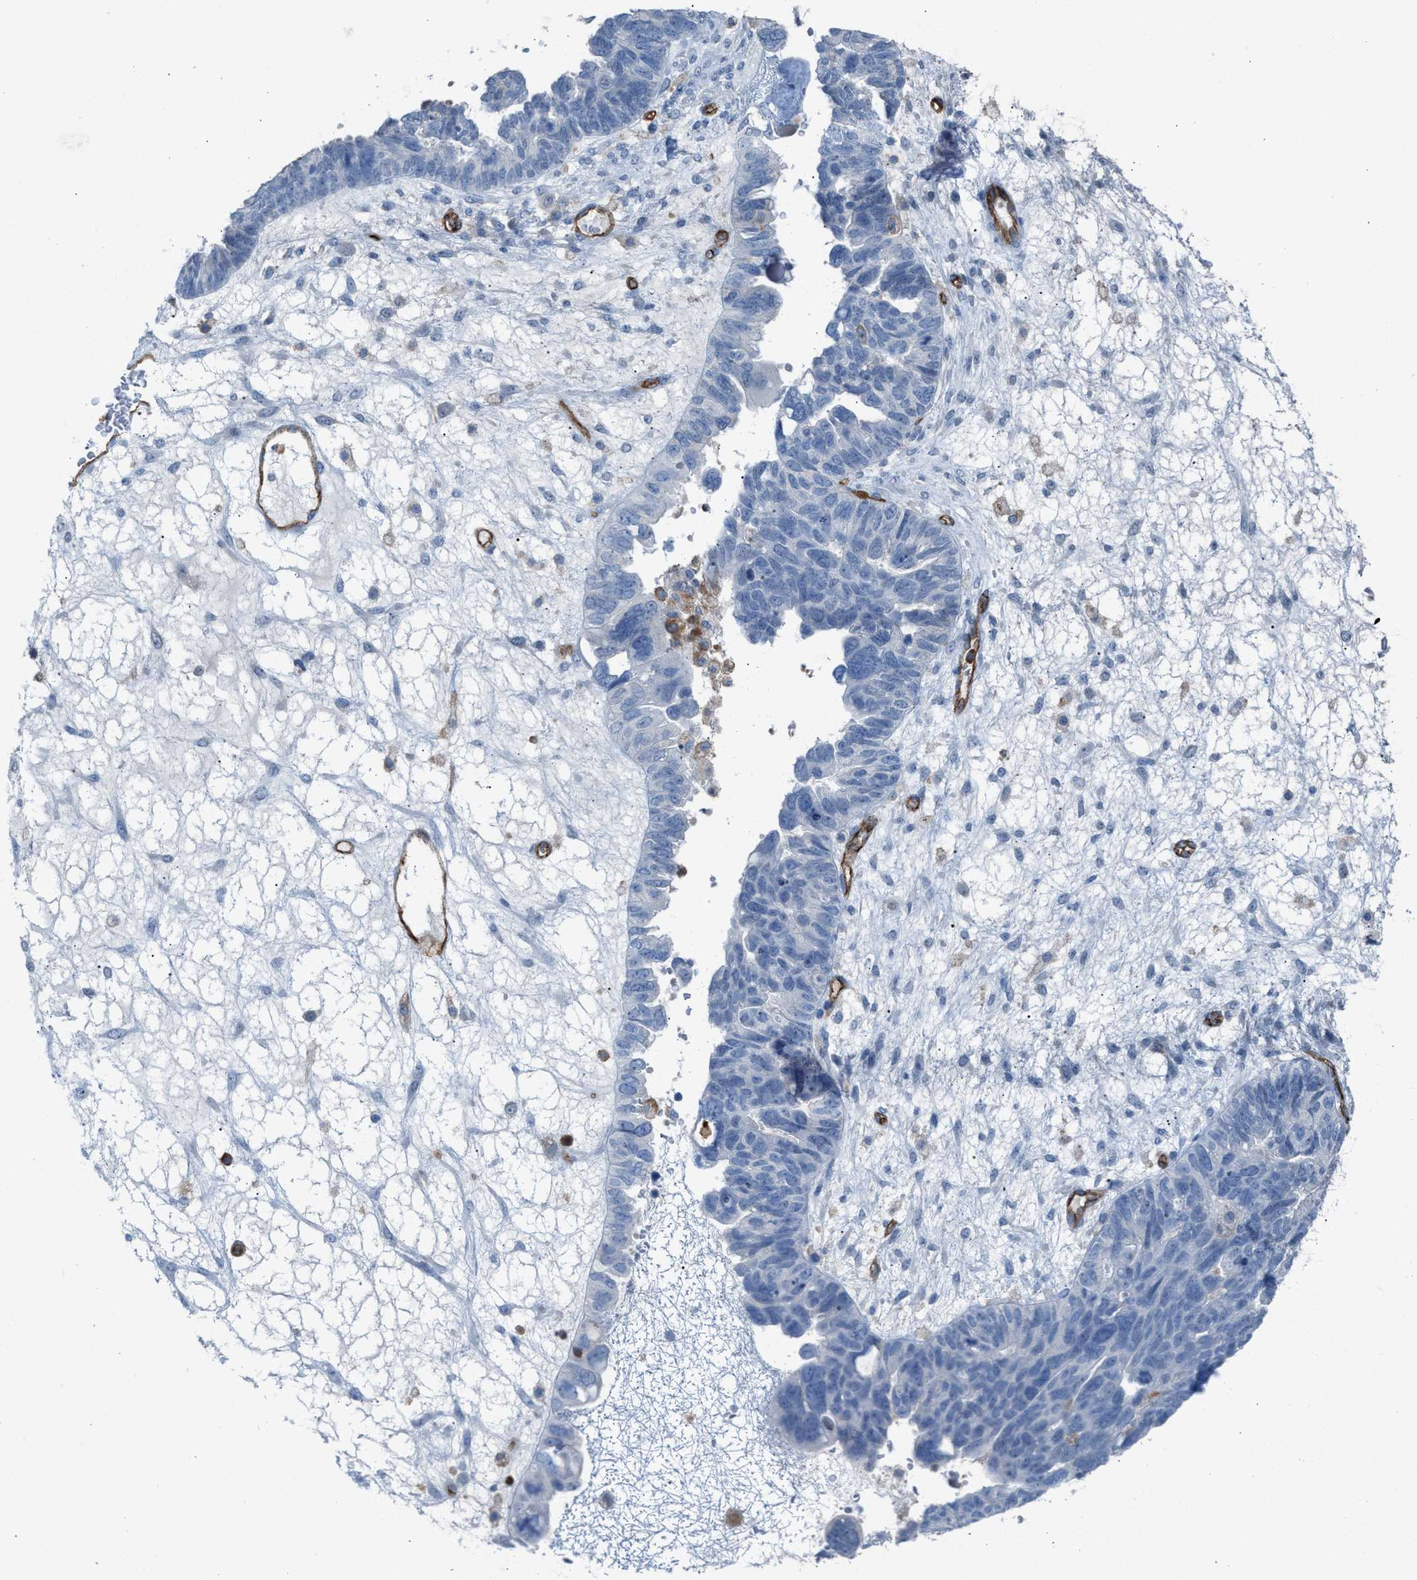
{"staining": {"intensity": "negative", "quantity": "none", "location": "none"}, "tissue": "ovarian cancer", "cell_type": "Tumor cells", "image_type": "cancer", "snomed": [{"axis": "morphology", "description": "Cystadenocarcinoma, serous, NOS"}, {"axis": "topography", "description": "Ovary"}], "caption": "DAB (3,3'-diaminobenzidine) immunohistochemical staining of human ovarian cancer (serous cystadenocarcinoma) displays no significant positivity in tumor cells.", "gene": "DYSF", "patient": {"sex": "female", "age": 79}}